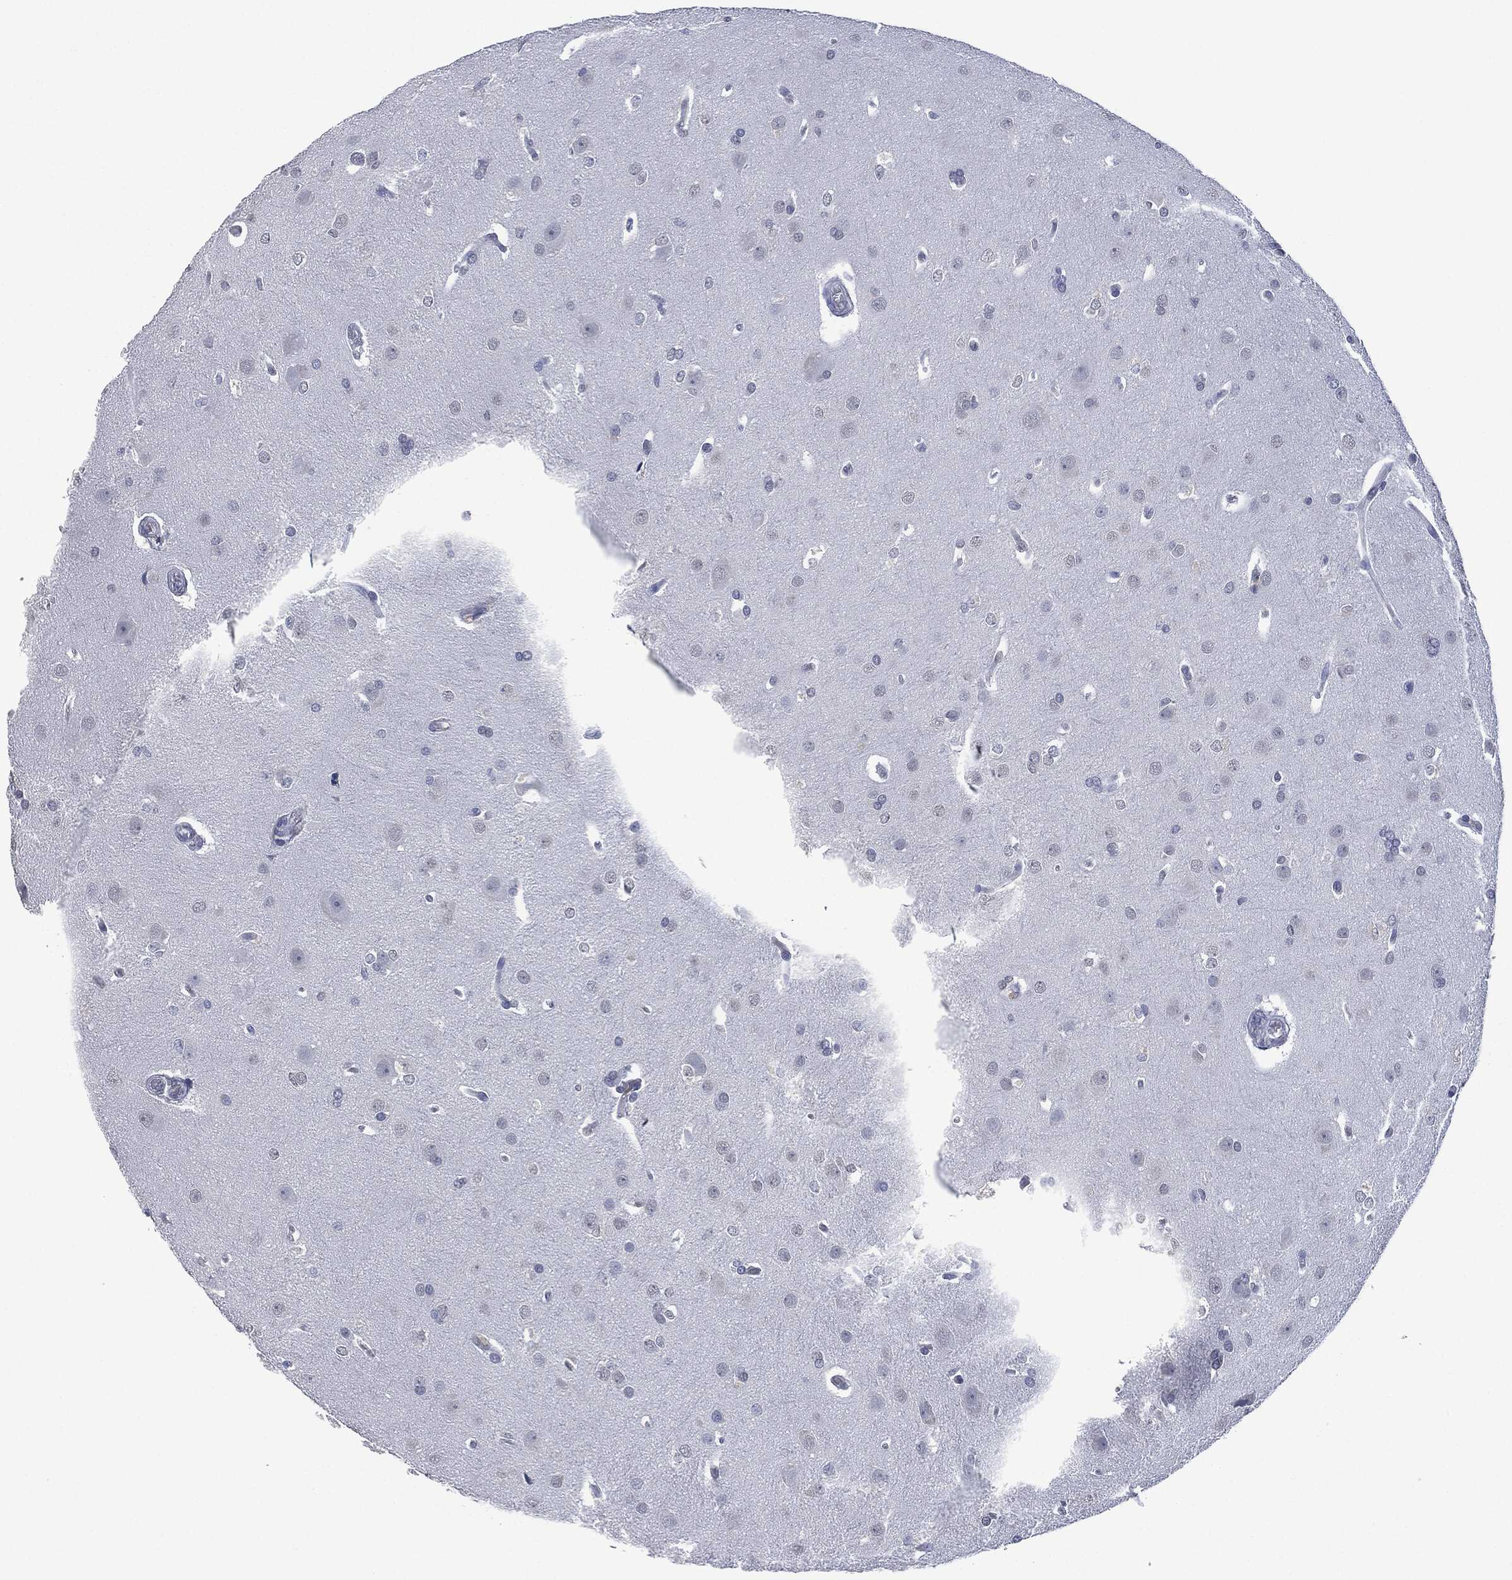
{"staining": {"intensity": "negative", "quantity": "none", "location": "none"}, "tissue": "glioma", "cell_type": "Tumor cells", "image_type": "cancer", "snomed": [{"axis": "morphology", "description": "Glioma, malignant, Low grade"}, {"axis": "topography", "description": "Brain"}], "caption": "The image displays no staining of tumor cells in low-grade glioma (malignant).", "gene": "SIGLEC7", "patient": {"sex": "female", "age": 32}}